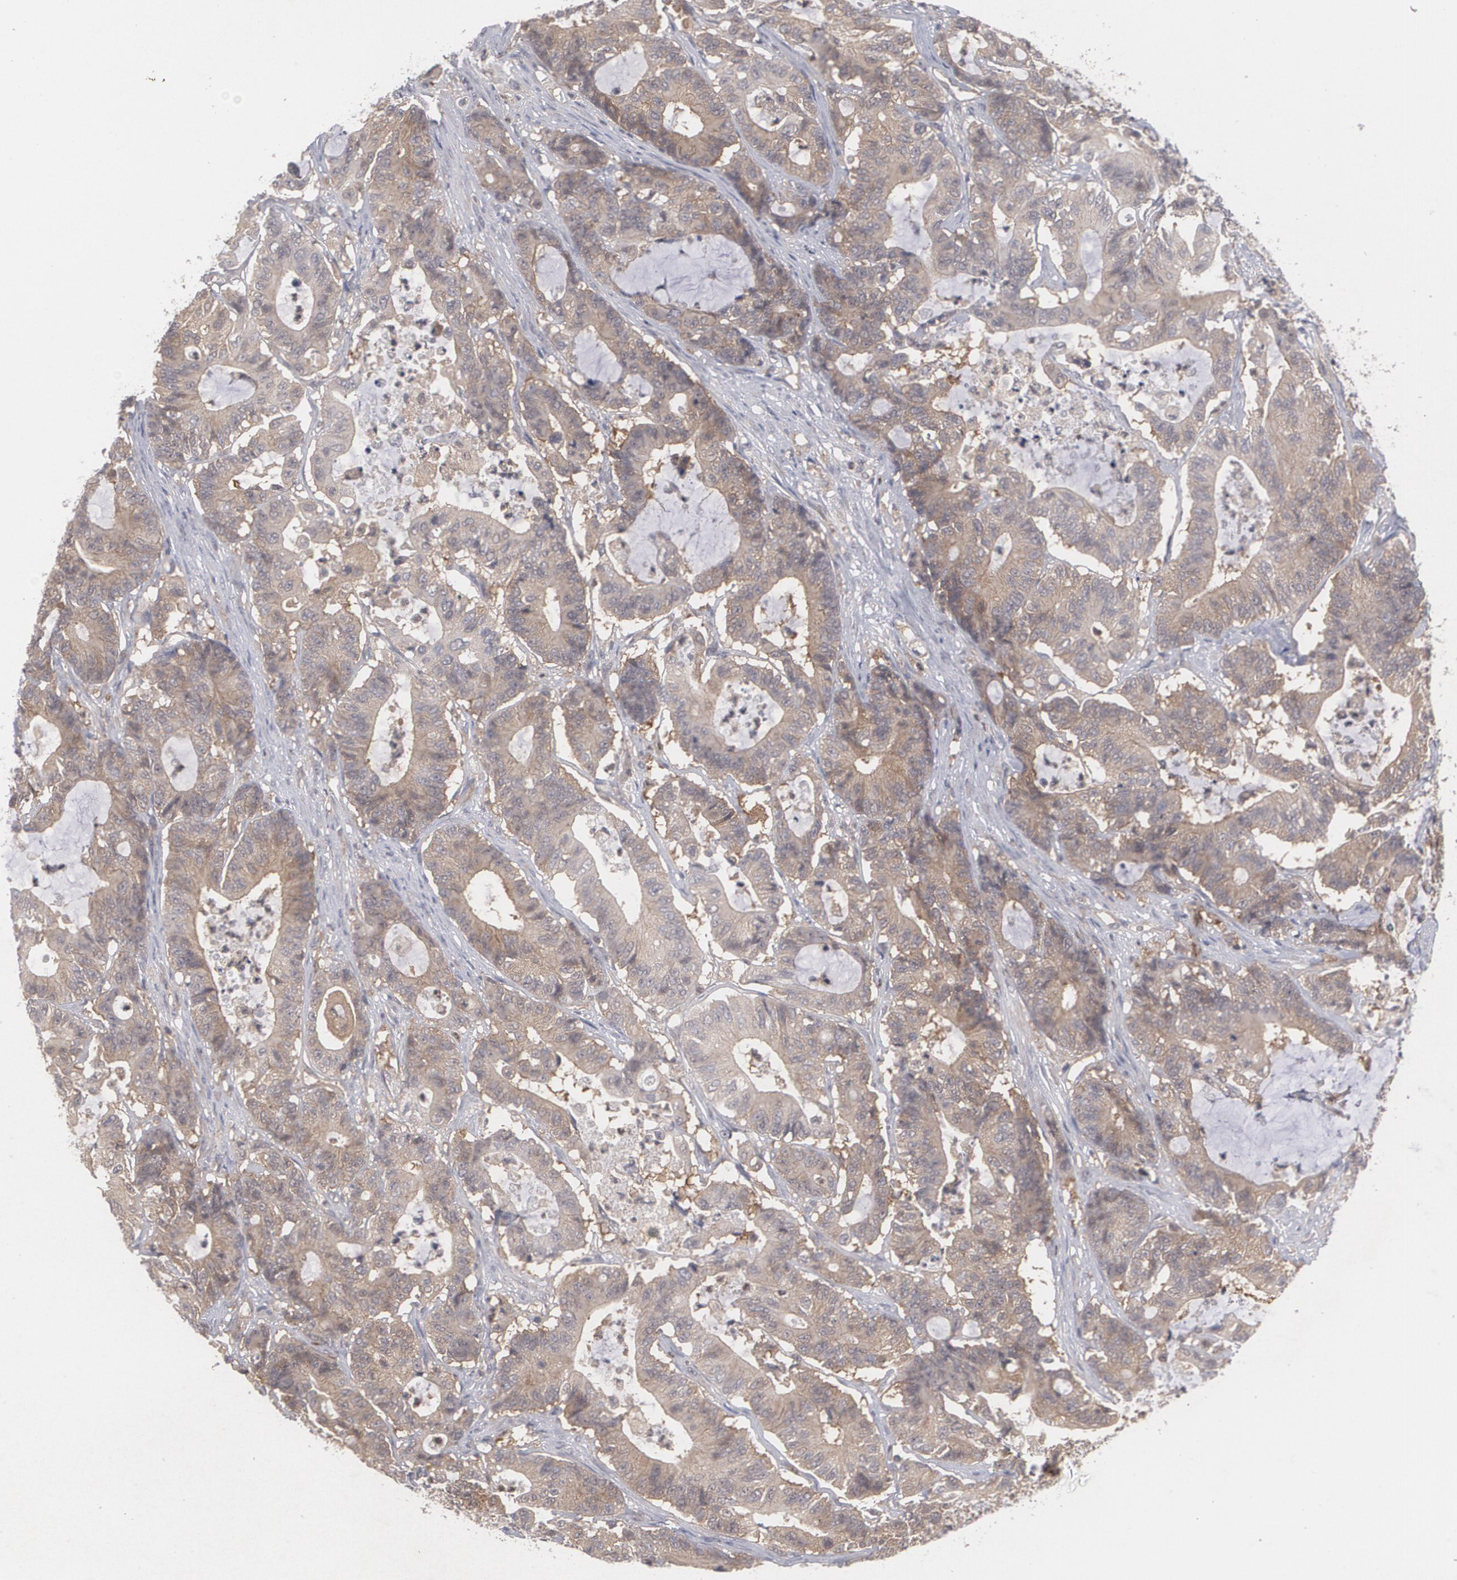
{"staining": {"intensity": "weak", "quantity": "25%-75%", "location": "cytoplasmic/membranous"}, "tissue": "colorectal cancer", "cell_type": "Tumor cells", "image_type": "cancer", "snomed": [{"axis": "morphology", "description": "Adenocarcinoma, NOS"}, {"axis": "topography", "description": "Colon"}], "caption": "Immunohistochemical staining of human colorectal cancer (adenocarcinoma) shows weak cytoplasmic/membranous protein positivity in about 25%-75% of tumor cells.", "gene": "HTT", "patient": {"sex": "female", "age": 84}}